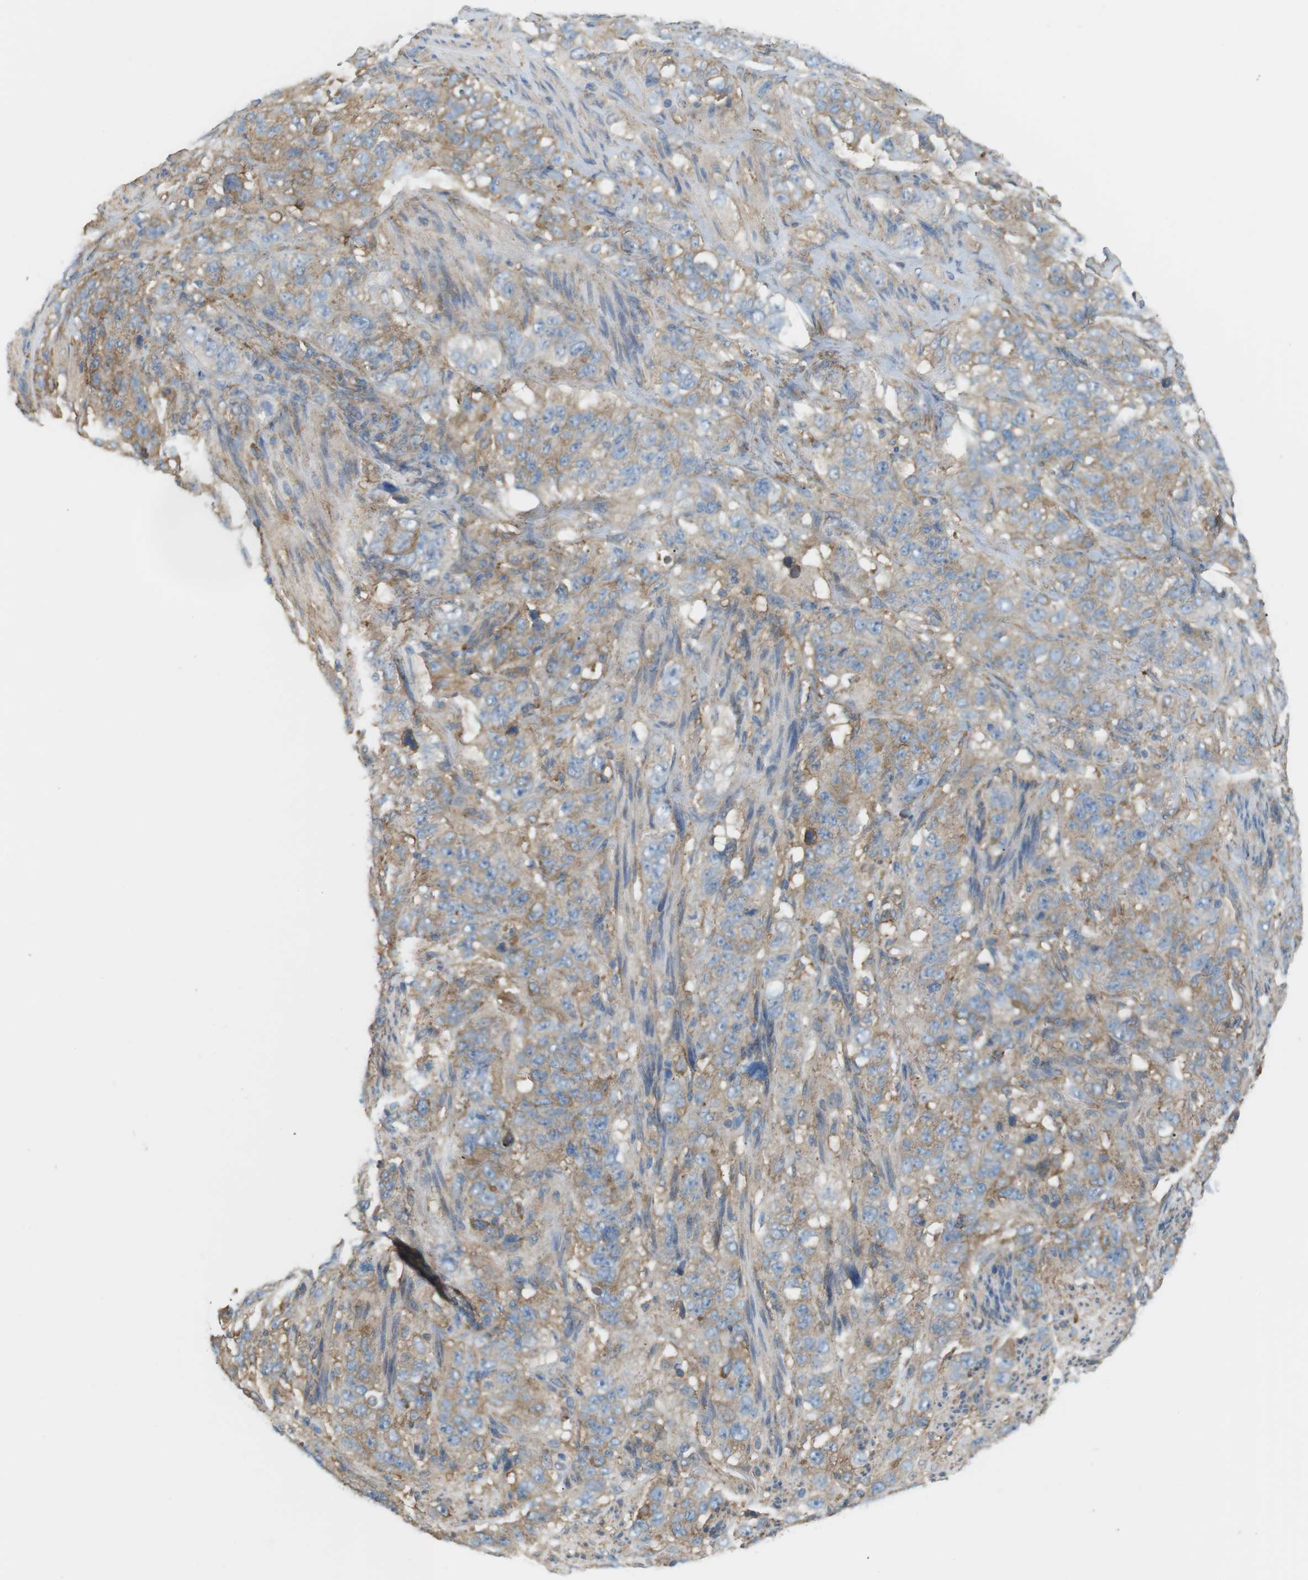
{"staining": {"intensity": "weak", "quantity": ">75%", "location": "cytoplasmic/membranous"}, "tissue": "stomach cancer", "cell_type": "Tumor cells", "image_type": "cancer", "snomed": [{"axis": "morphology", "description": "Adenocarcinoma, NOS"}, {"axis": "topography", "description": "Stomach"}], "caption": "This image exhibits immunohistochemistry (IHC) staining of stomach cancer, with low weak cytoplasmic/membranous positivity in about >75% of tumor cells.", "gene": "PEPD", "patient": {"sex": "male", "age": 48}}